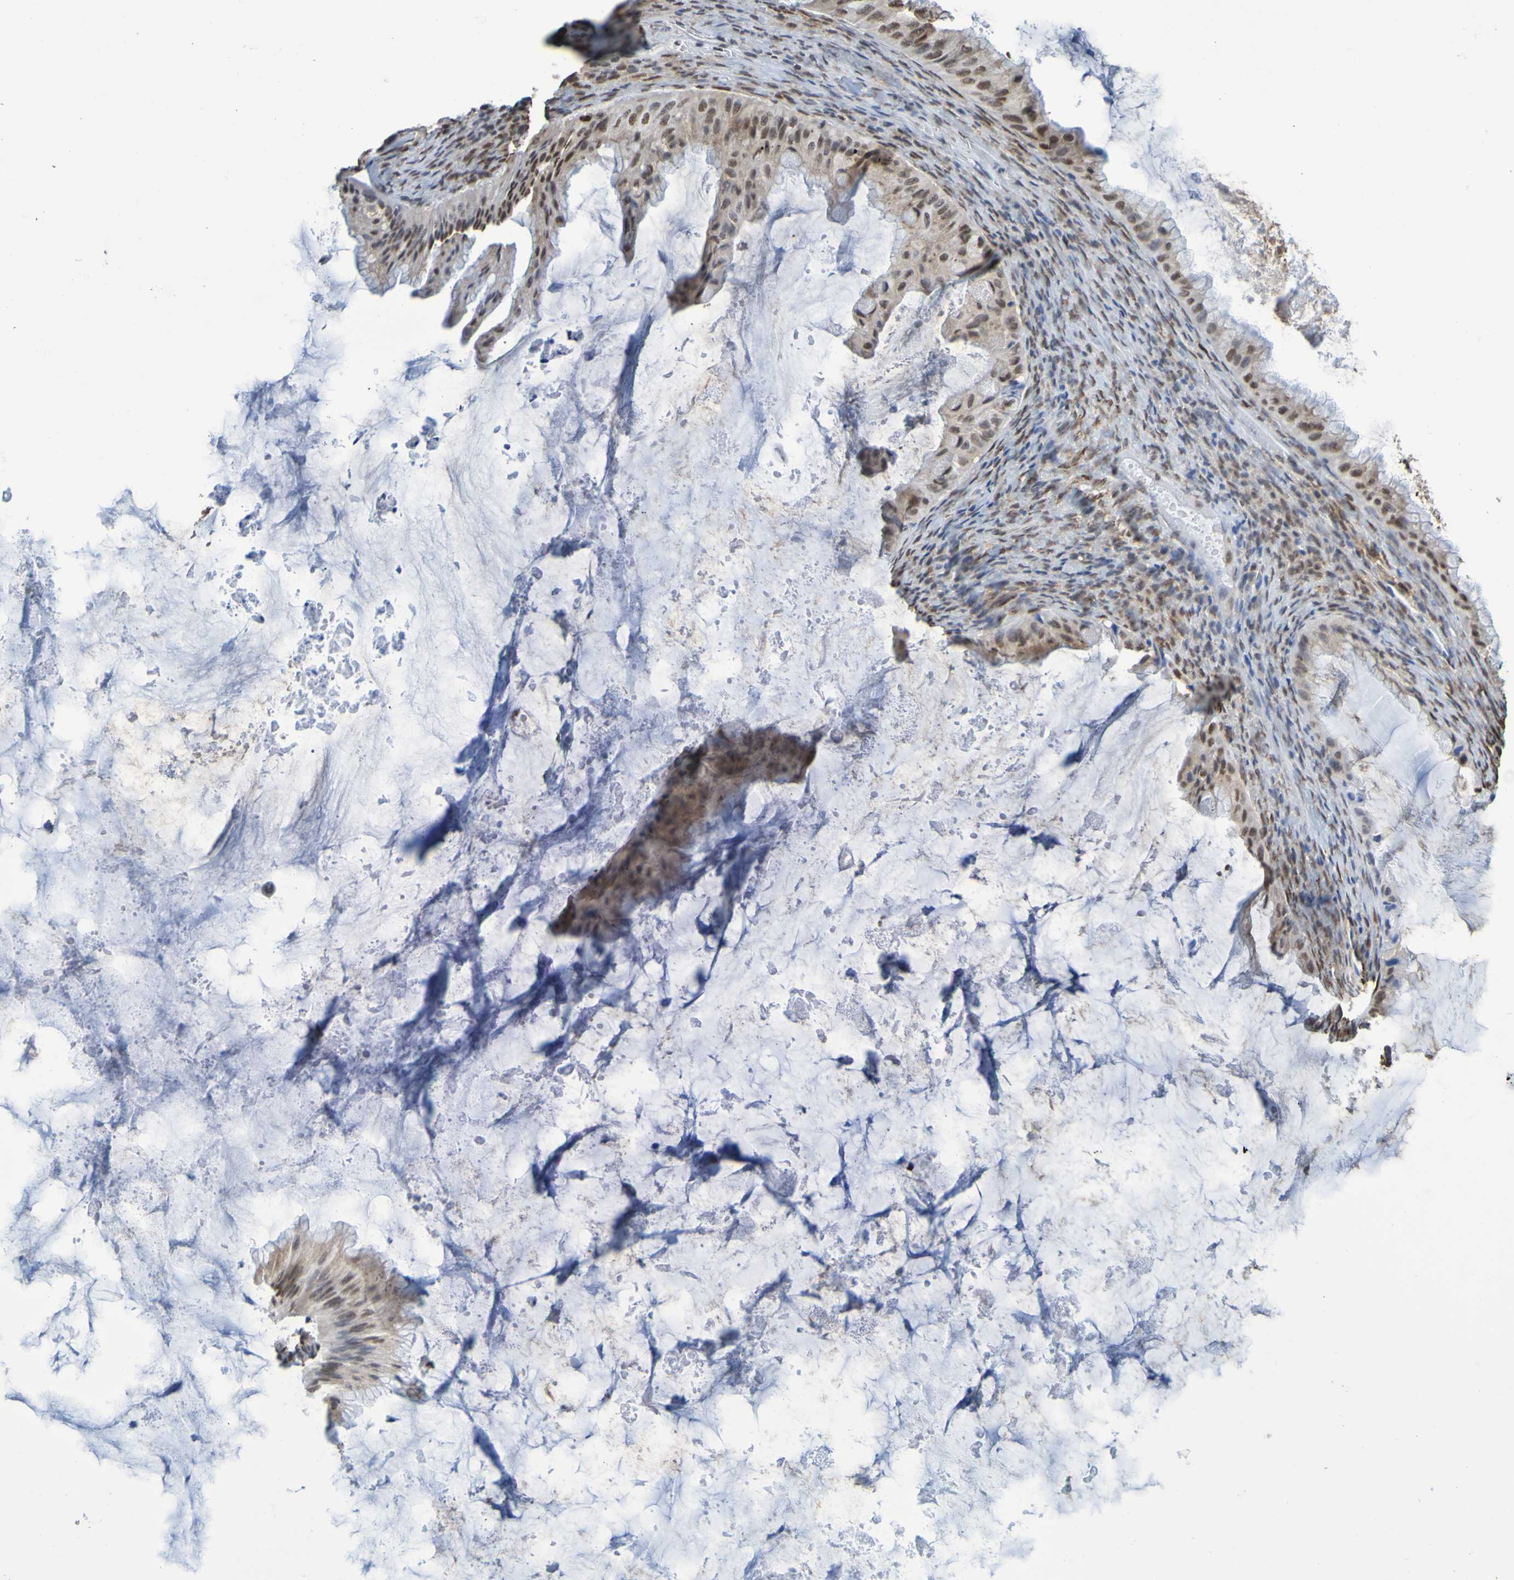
{"staining": {"intensity": "moderate", "quantity": ">75%", "location": "nuclear"}, "tissue": "ovarian cancer", "cell_type": "Tumor cells", "image_type": "cancer", "snomed": [{"axis": "morphology", "description": "Cystadenocarcinoma, mucinous, NOS"}, {"axis": "topography", "description": "Ovary"}], "caption": "Immunohistochemical staining of human ovarian cancer reveals medium levels of moderate nuclear positivity in about >75% of tumor cells.", "gene": "HDAC2", "patient": {"sex": "female", "age": 61}}